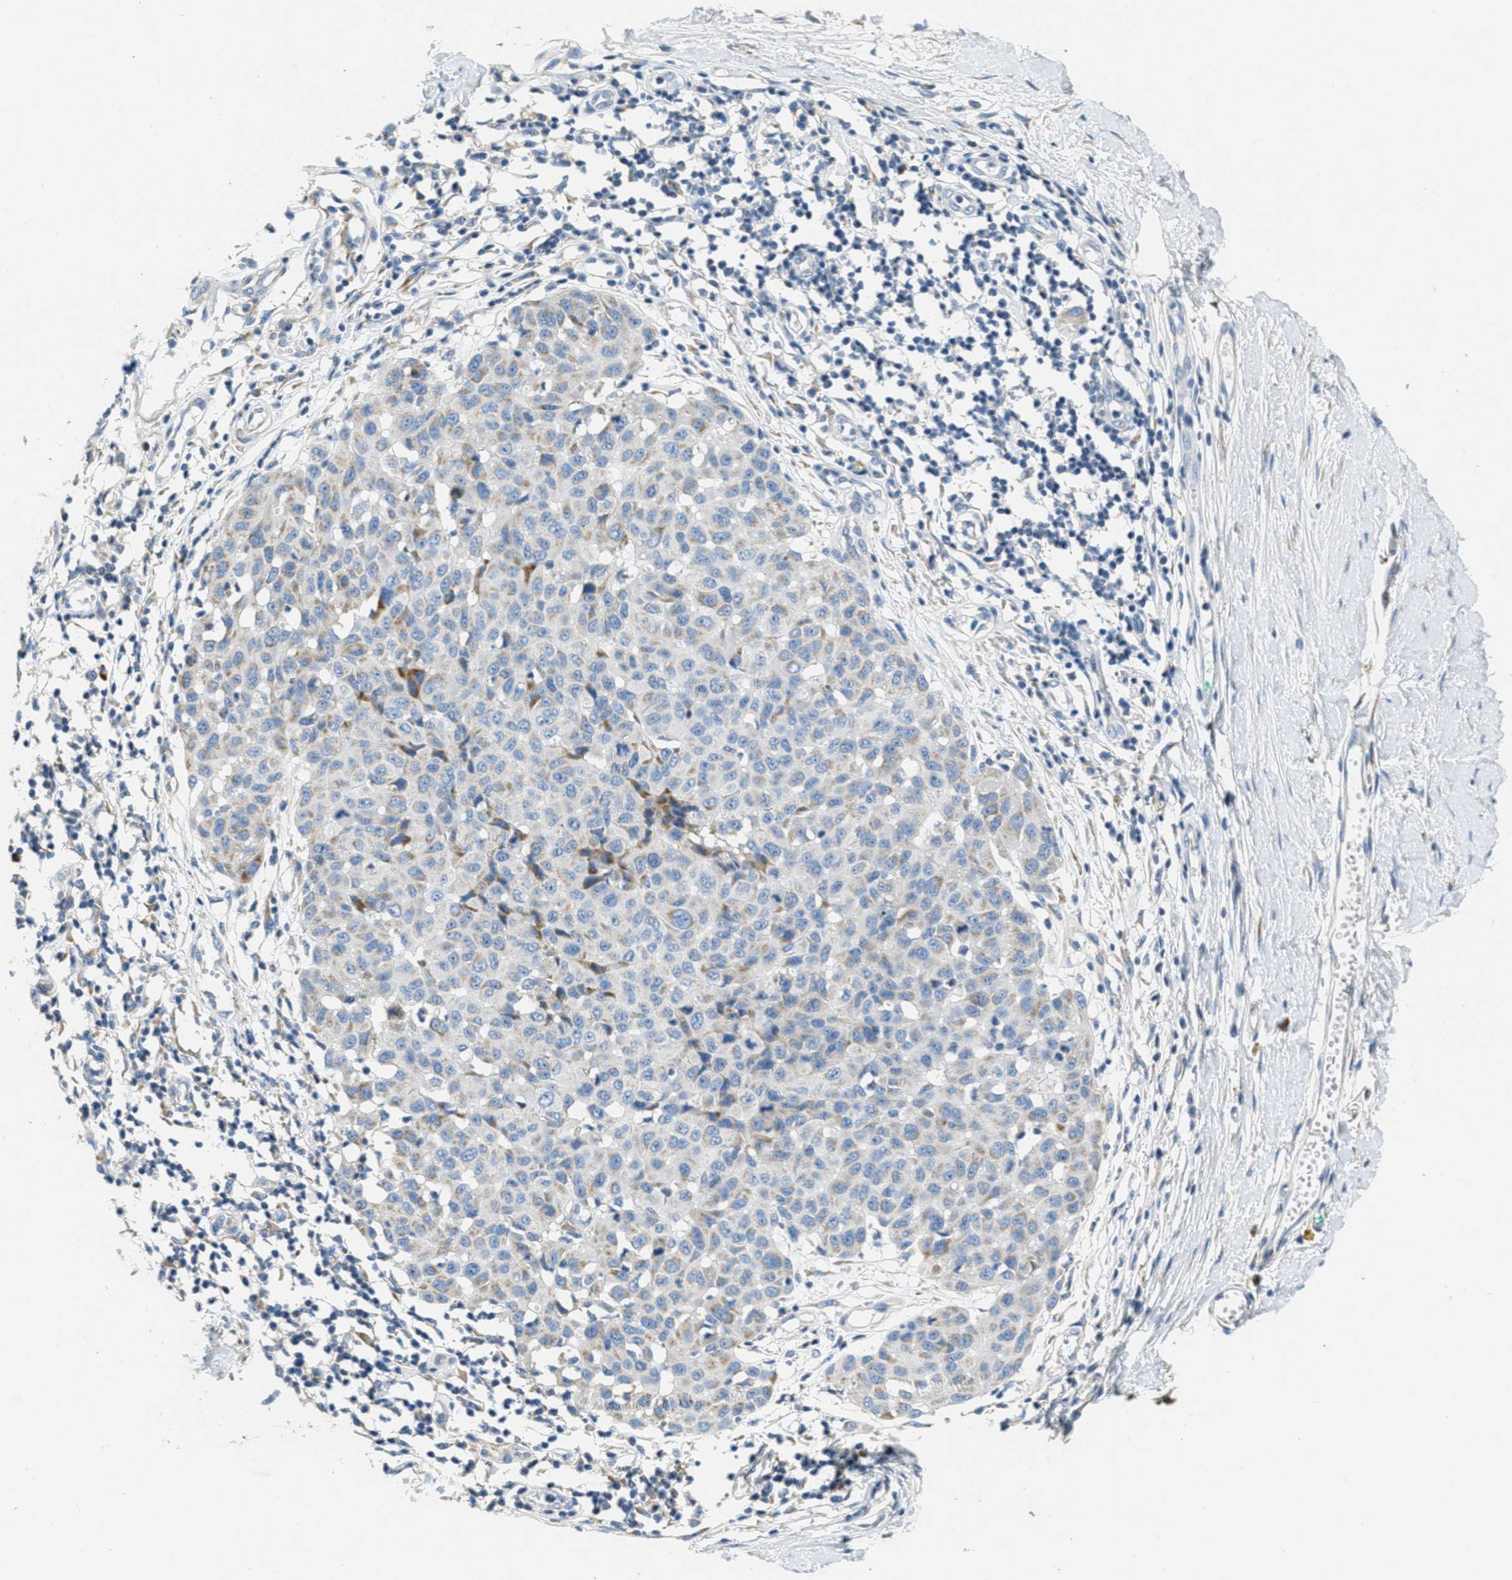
{"staining": {"intensity": "weak", "quantity": "<25%", "location": "cytoplasmic/membranous"}, "tissue": "melanoma", "cell_type": "Tumor cells", "image_type": "cancer", "snomed": [{"axis": "morphology", "description": "Normal tissue, NOS"}, {"axis": "morphology", "description": "Malignant melanoma, NOS"}, {"axis": "topography", "description": "Skin"}], "caption": "Tumor cells show no significant protein expression in malignant melanoma.", "gene": "CA4", "patient": {"sex": "male", "age": 62}}